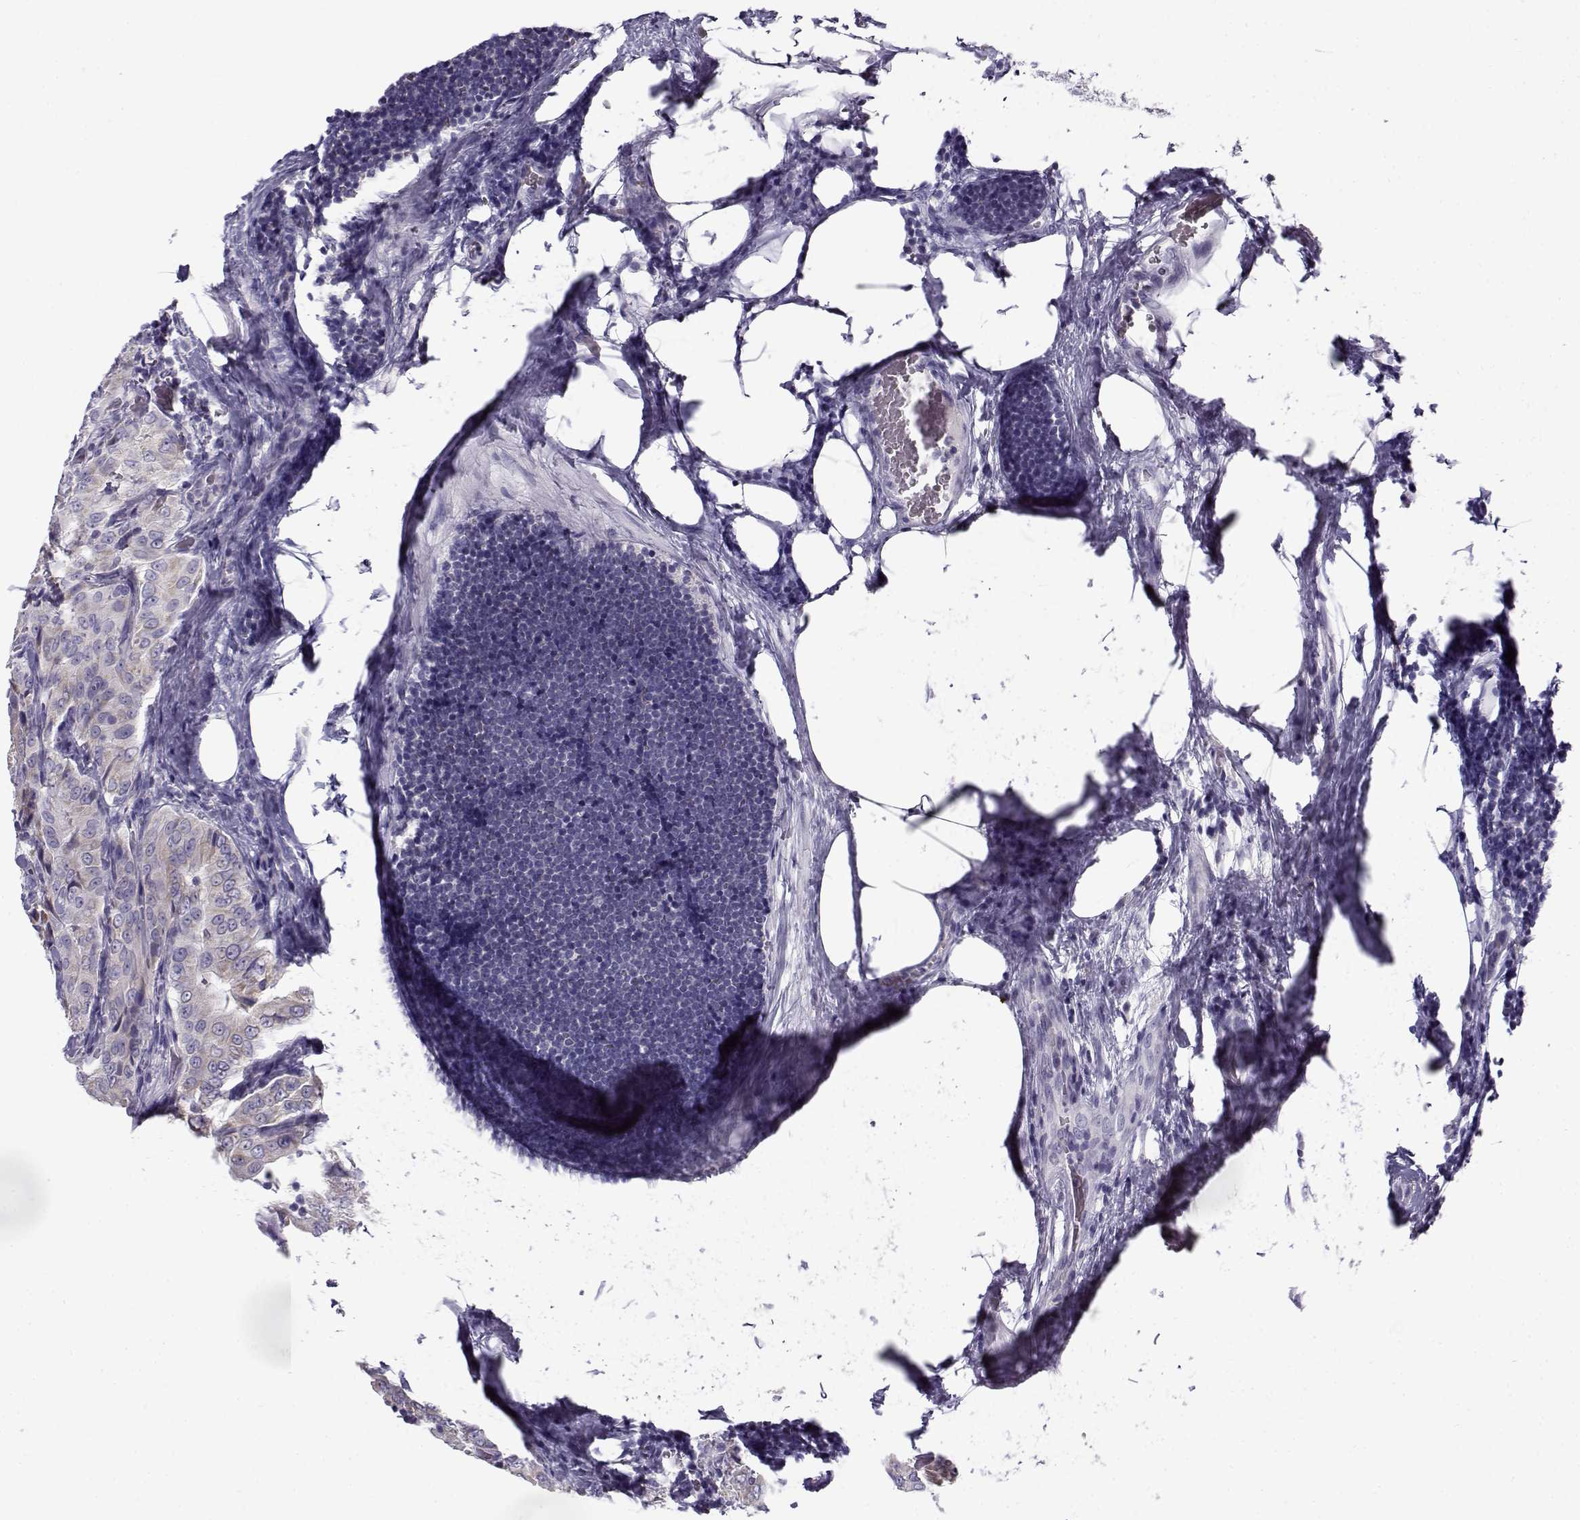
{"staining": {"intensity": "weak", "quantity": ">75%", "location": "cytoplasmic/membranous"}, "tissue": "thyroid cancer", "cell_type": "Tumor cells", "image_type": "cancer", "snomed": [{"axis": "morphology", "description": "Papillary adenocarcinoma, NOS"}, {"axis": "topography", "description": "Thyroid gland"}], "caption": "The histopathology image reveals staining of thyroid papillary adenocarcinoma, revealing weak cytoplasmic/membranous protein expression (brown color) within tumor cells. (Brightfield microscopy of DAB IHC at high magnification).", "gene": "FAM166A", "patient": {"sex": "male", "age": 61}}